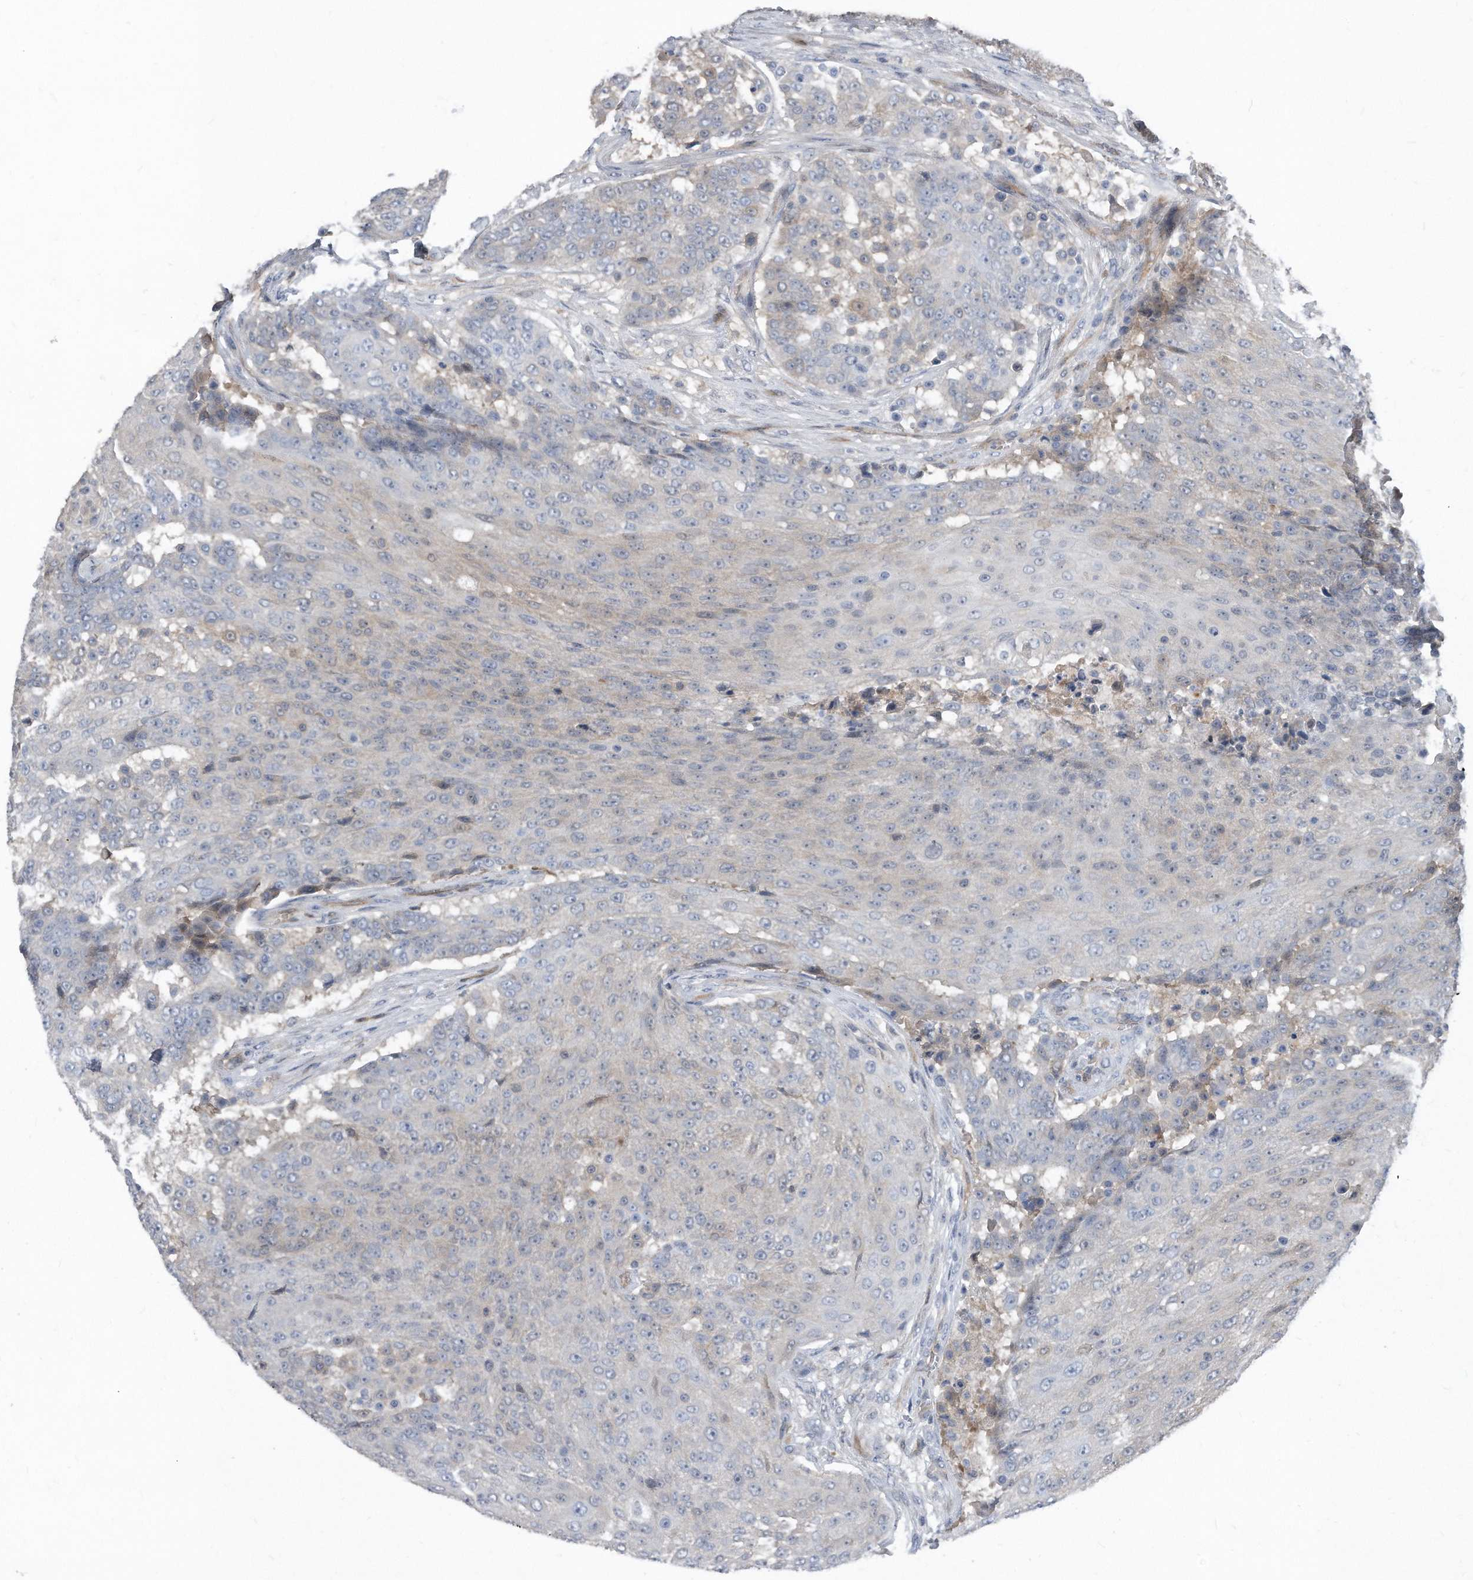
{"staining": {"intensity": "negative", "quantity": "none", "location": "none"}, "tissue": "urothelial cancer", "cell_type": "Tumor cells", "image_type": "cancer", "snomed": [{"axis": "morphology", "description": "Urothelial carcinoma, High grade"}, {"axis": "topography", "description": "Urinary bladder"}], "caption": "A high-resolution histopathology image shows IHC staining of high-grade urothelial carcinoma, which reveals no significant staining in tumor cells. (DAB (3,3'-diaminobenzidine) immunohistochemistry, high magnification).", "gene": "MAP2K6", "patient": {"sex": "female", "age": 63}}